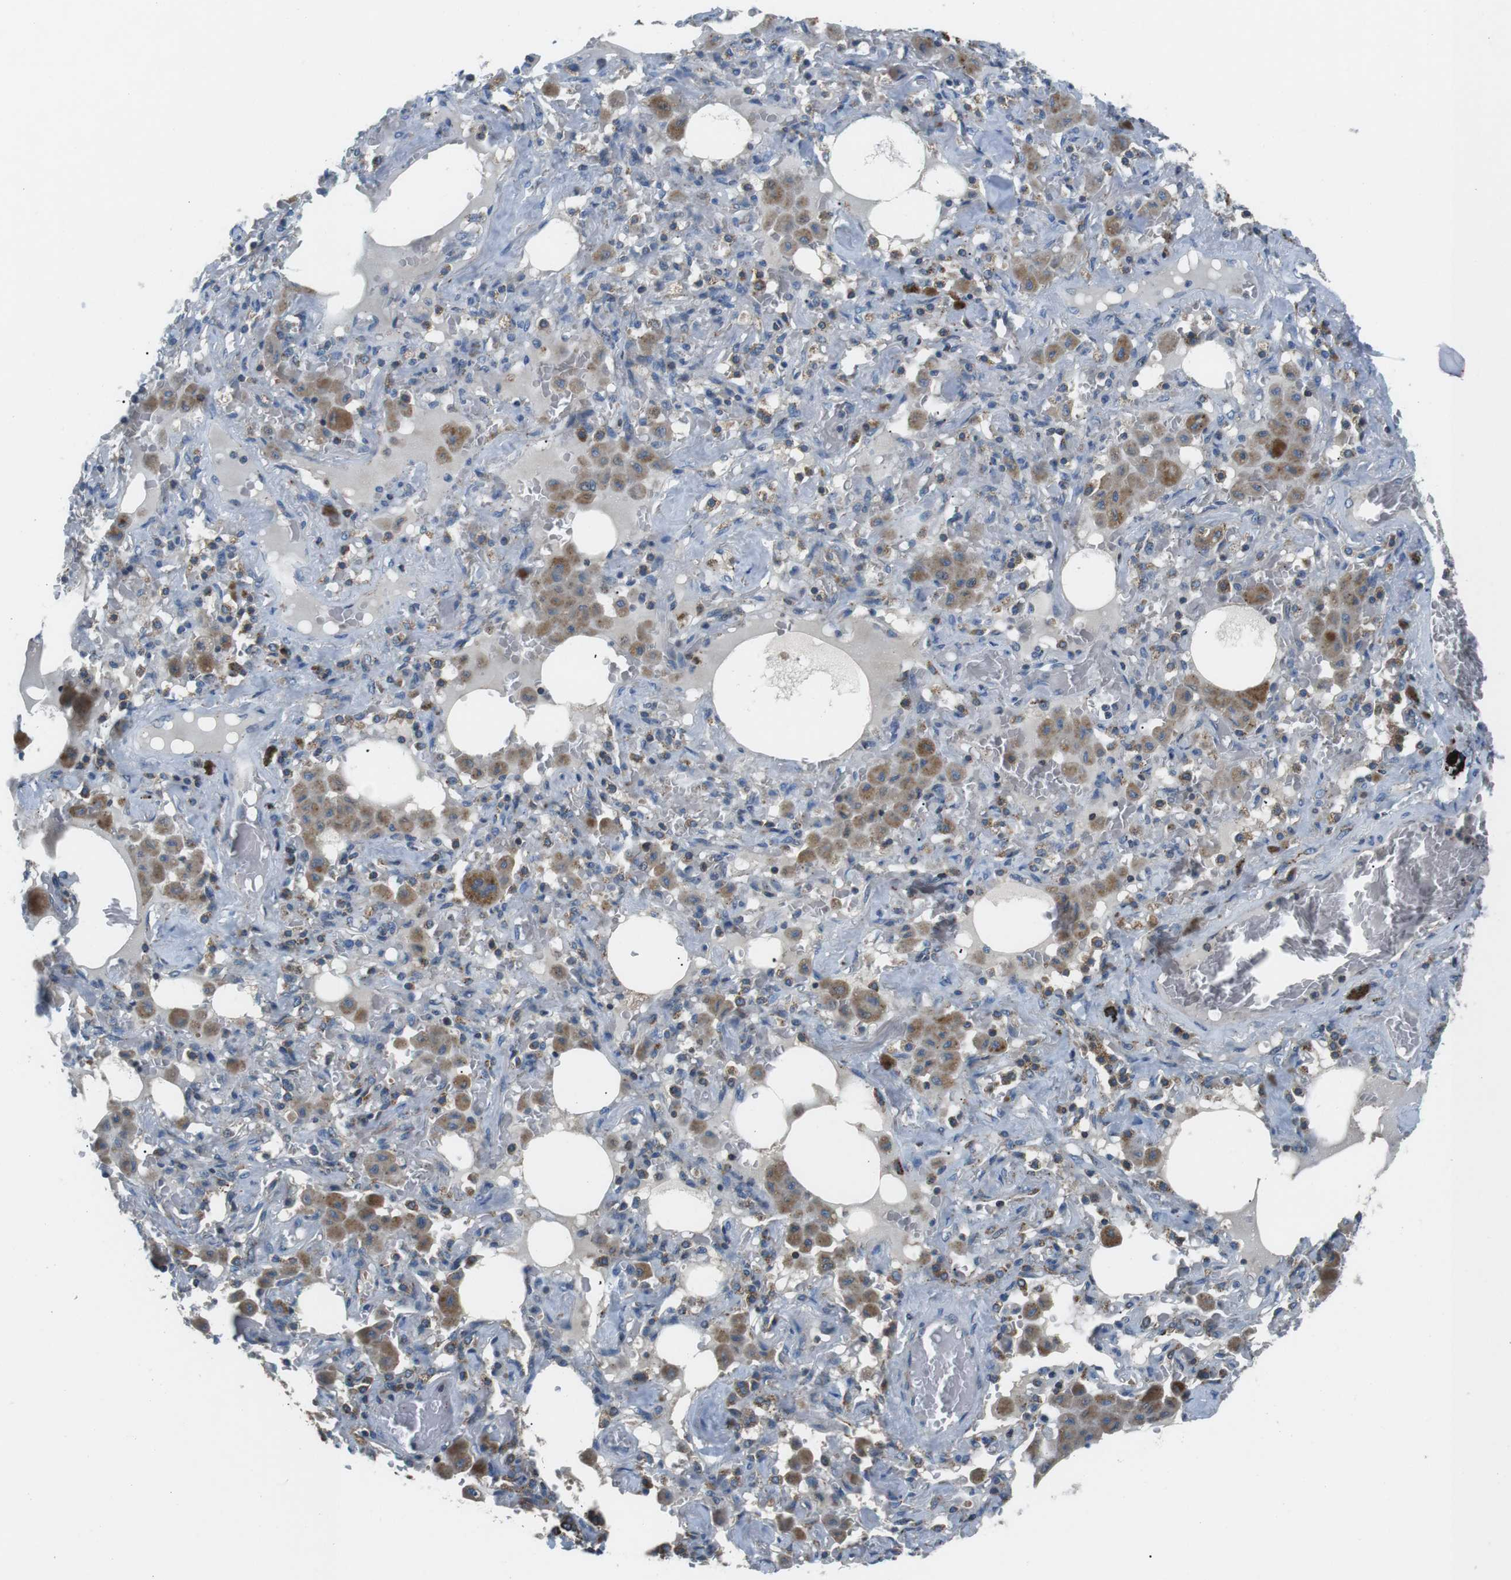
{"staining": {"intensity": "negative", "quantity": "none", "location": "none"}, "tissue": "lung cancer", "cell_type": "Tumor cells", "image_type": "cancer", "snomed": [{"axis": "morphology", "description": "Squamous cell carcinoma, NOS"}, {"axis": "topography", "description": "Lung"}], "caption": "Immunohistochemical staining of lung cancer exhibits no significant expression in tumor cells.", "gene": "FAM3B", "patient": {"sex": "female", "age": 47}}